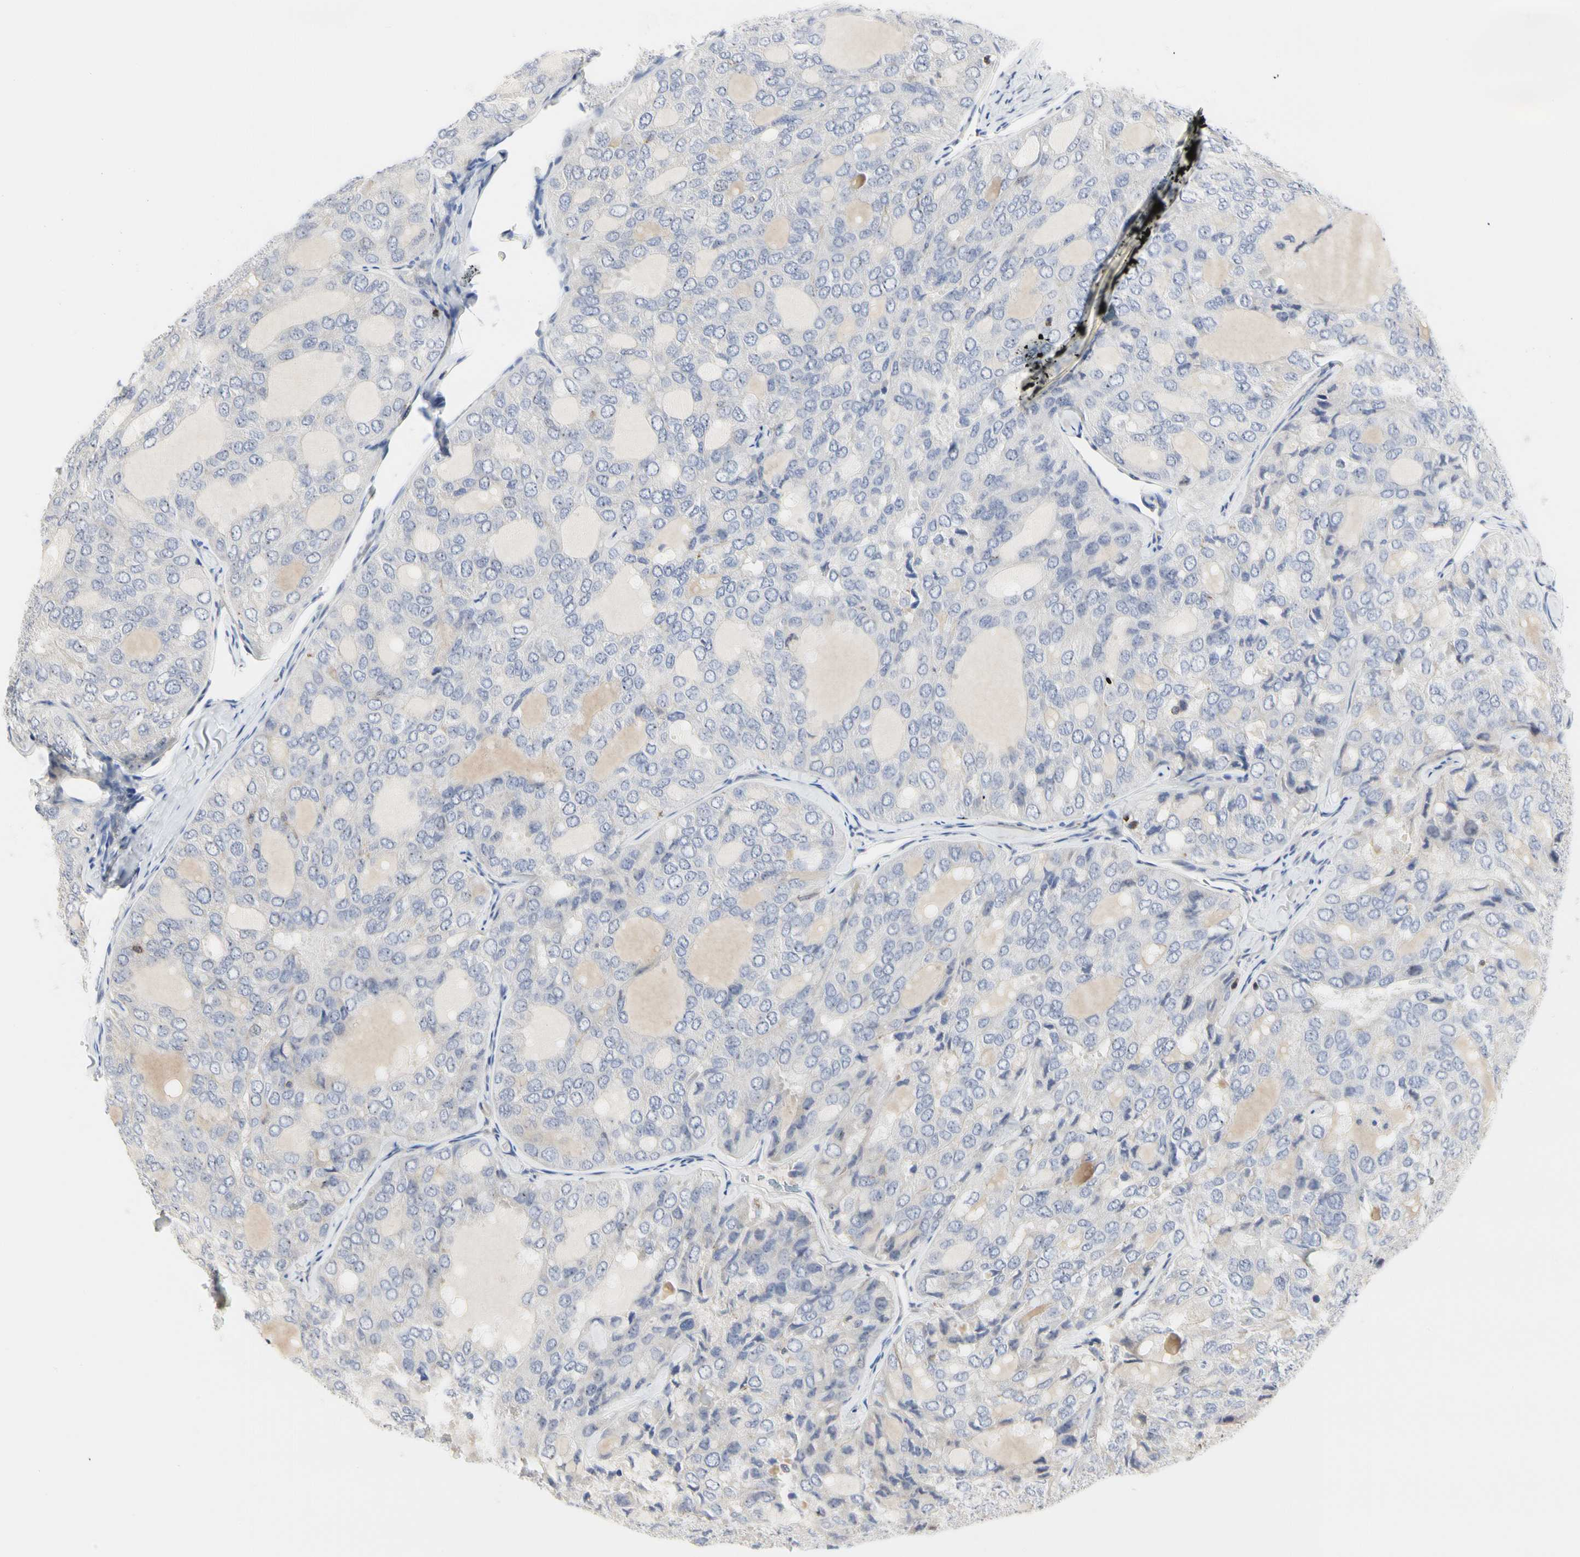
{"staining": {"intensity": "negative", "quantity": "none", "location": "none"}, "tissue": "thyroid cancer", "cell_type": "Tumor cells", "image_type": "cancer", "snomed": [{"axis": "morphology", "description": "Follicular adenoma carcinoma, NOS"}, {"axis": "topography", "description": "Thyroid gland"}], "caption": "DAB (3,3'-diaminobenzidine) immunohistochemical staining of human thyroid cancer (follicular adenoma carcinoma) shows no significant positivity in tumor cells.", "gene": "SHANK2", "patient": {"sex": "male", "age": 75}}